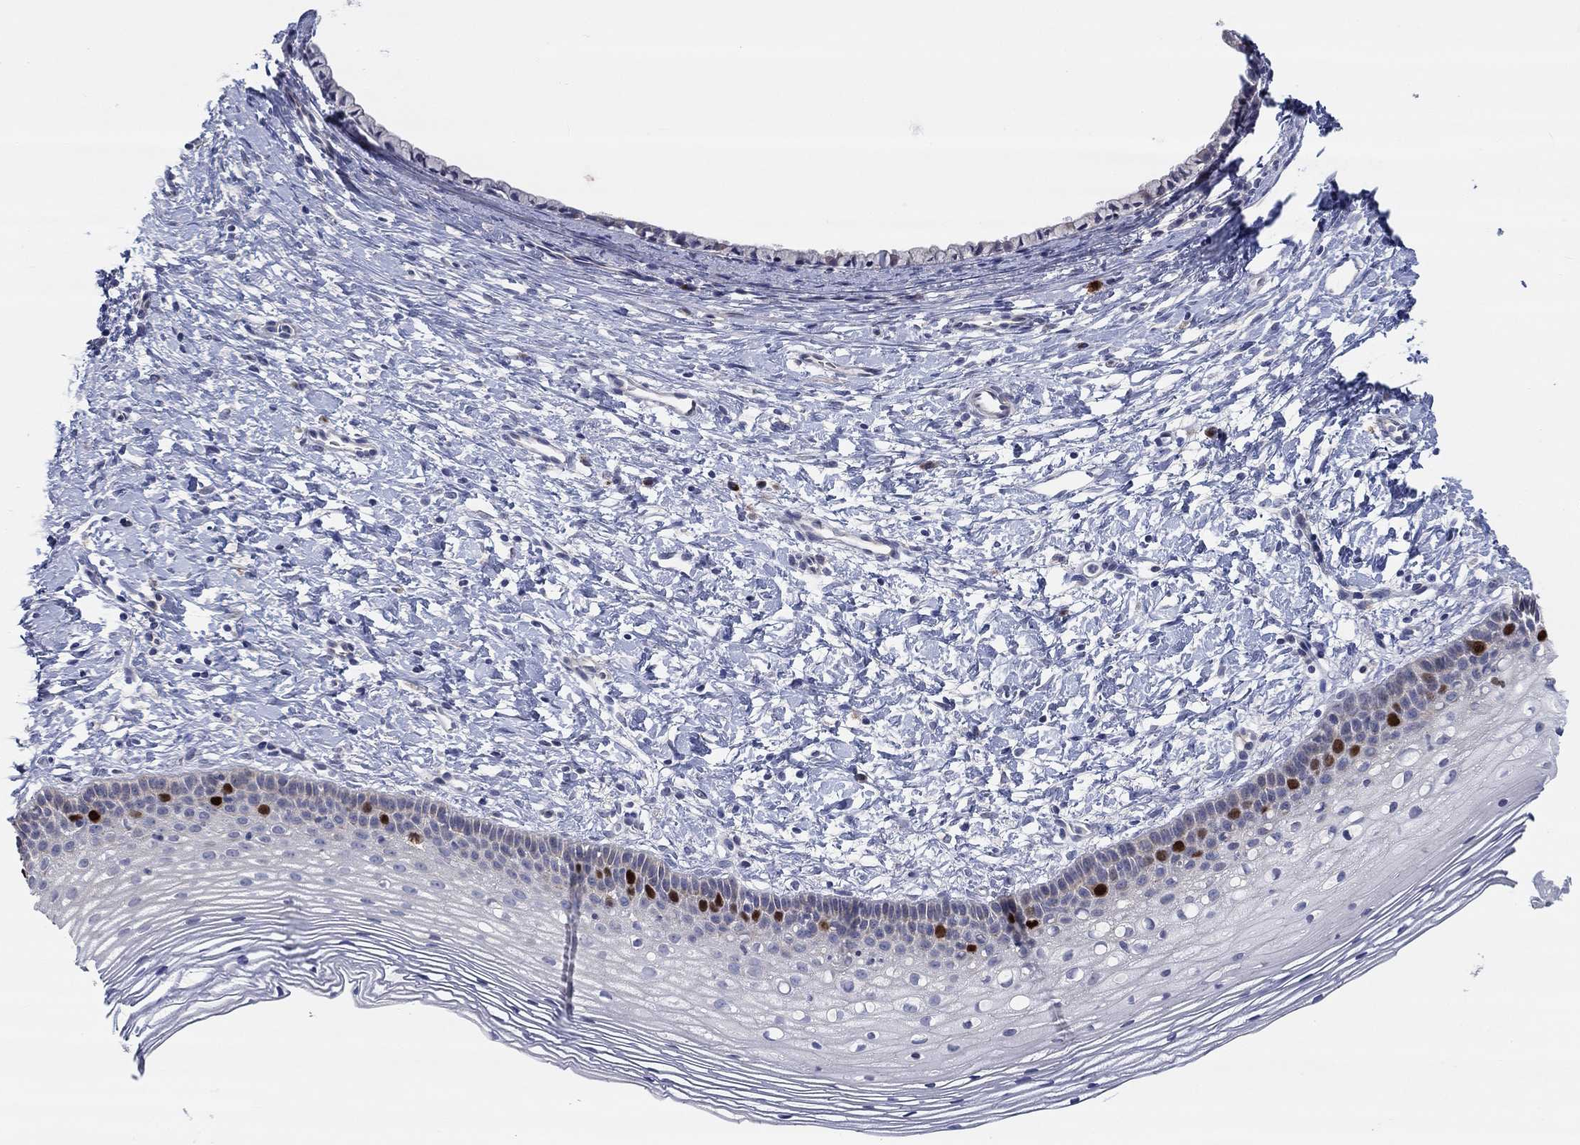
{"staining": {"intensity": "negative", "quantity": "none", "location": "none"}, "tissue": "cervix", "cell_type": "Glandular cells", "image_type": "normal", "snomed": [{"axis": "morphology", "description": "Normal tissue, NOS"}, {"axis": "topography", "description": "Cervix"}], "caption": "This histopathology image is of normal cervix stained with immunohistochemistry (IHC) to label a protein in brown with the nuclei are counter-stained blue. There is no staining in glandular cells. (DAB (3,3'-diaminobenzidine) immunohistochemistry visualized using brightfield microscopy, high magnification).", "gene": "PRC1", "patient": {"sex": "female", "age": 39}}